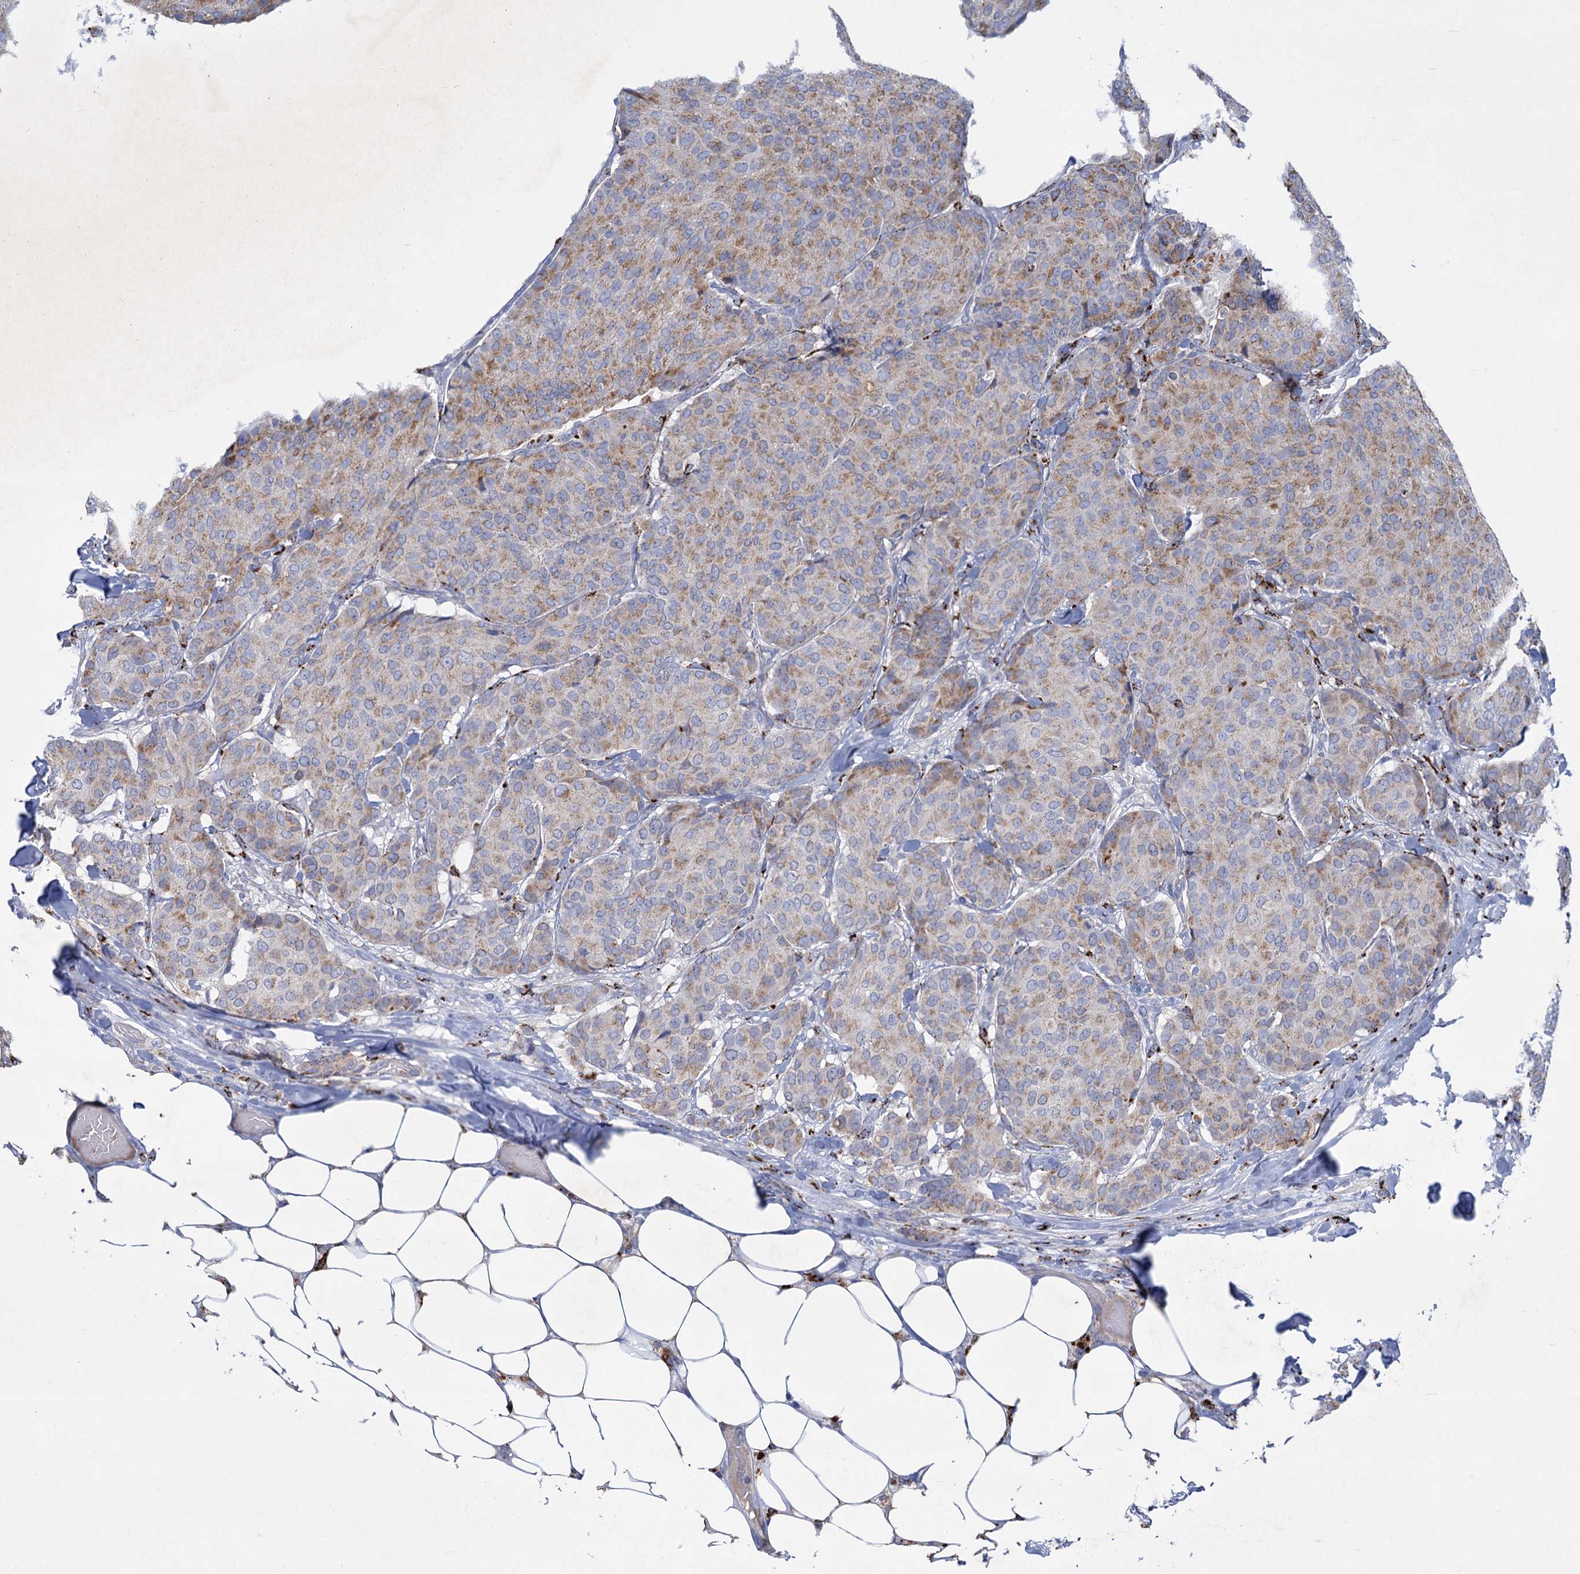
{"staining": {"intensity": "weak", "quantity": "25%-75%", "location": "cytoplasmic/membranous"}, "tissue": "breast cancer", "cell_type": "Tumor cells", "image_type": "cancer", "snomed": [{"axis": "morphology", "description": "Duct carcinoma"}, {"axis": "topography", "description": "Breast"}], "caption": "There is low levels of weak cytoplasmic/membranous positivity in tumor cells of breast cancer, as demonstrated by immunohistochemical staining (brown color).", "gene": "ANKS3", "patient": {"sex": "female", "age": 75}}